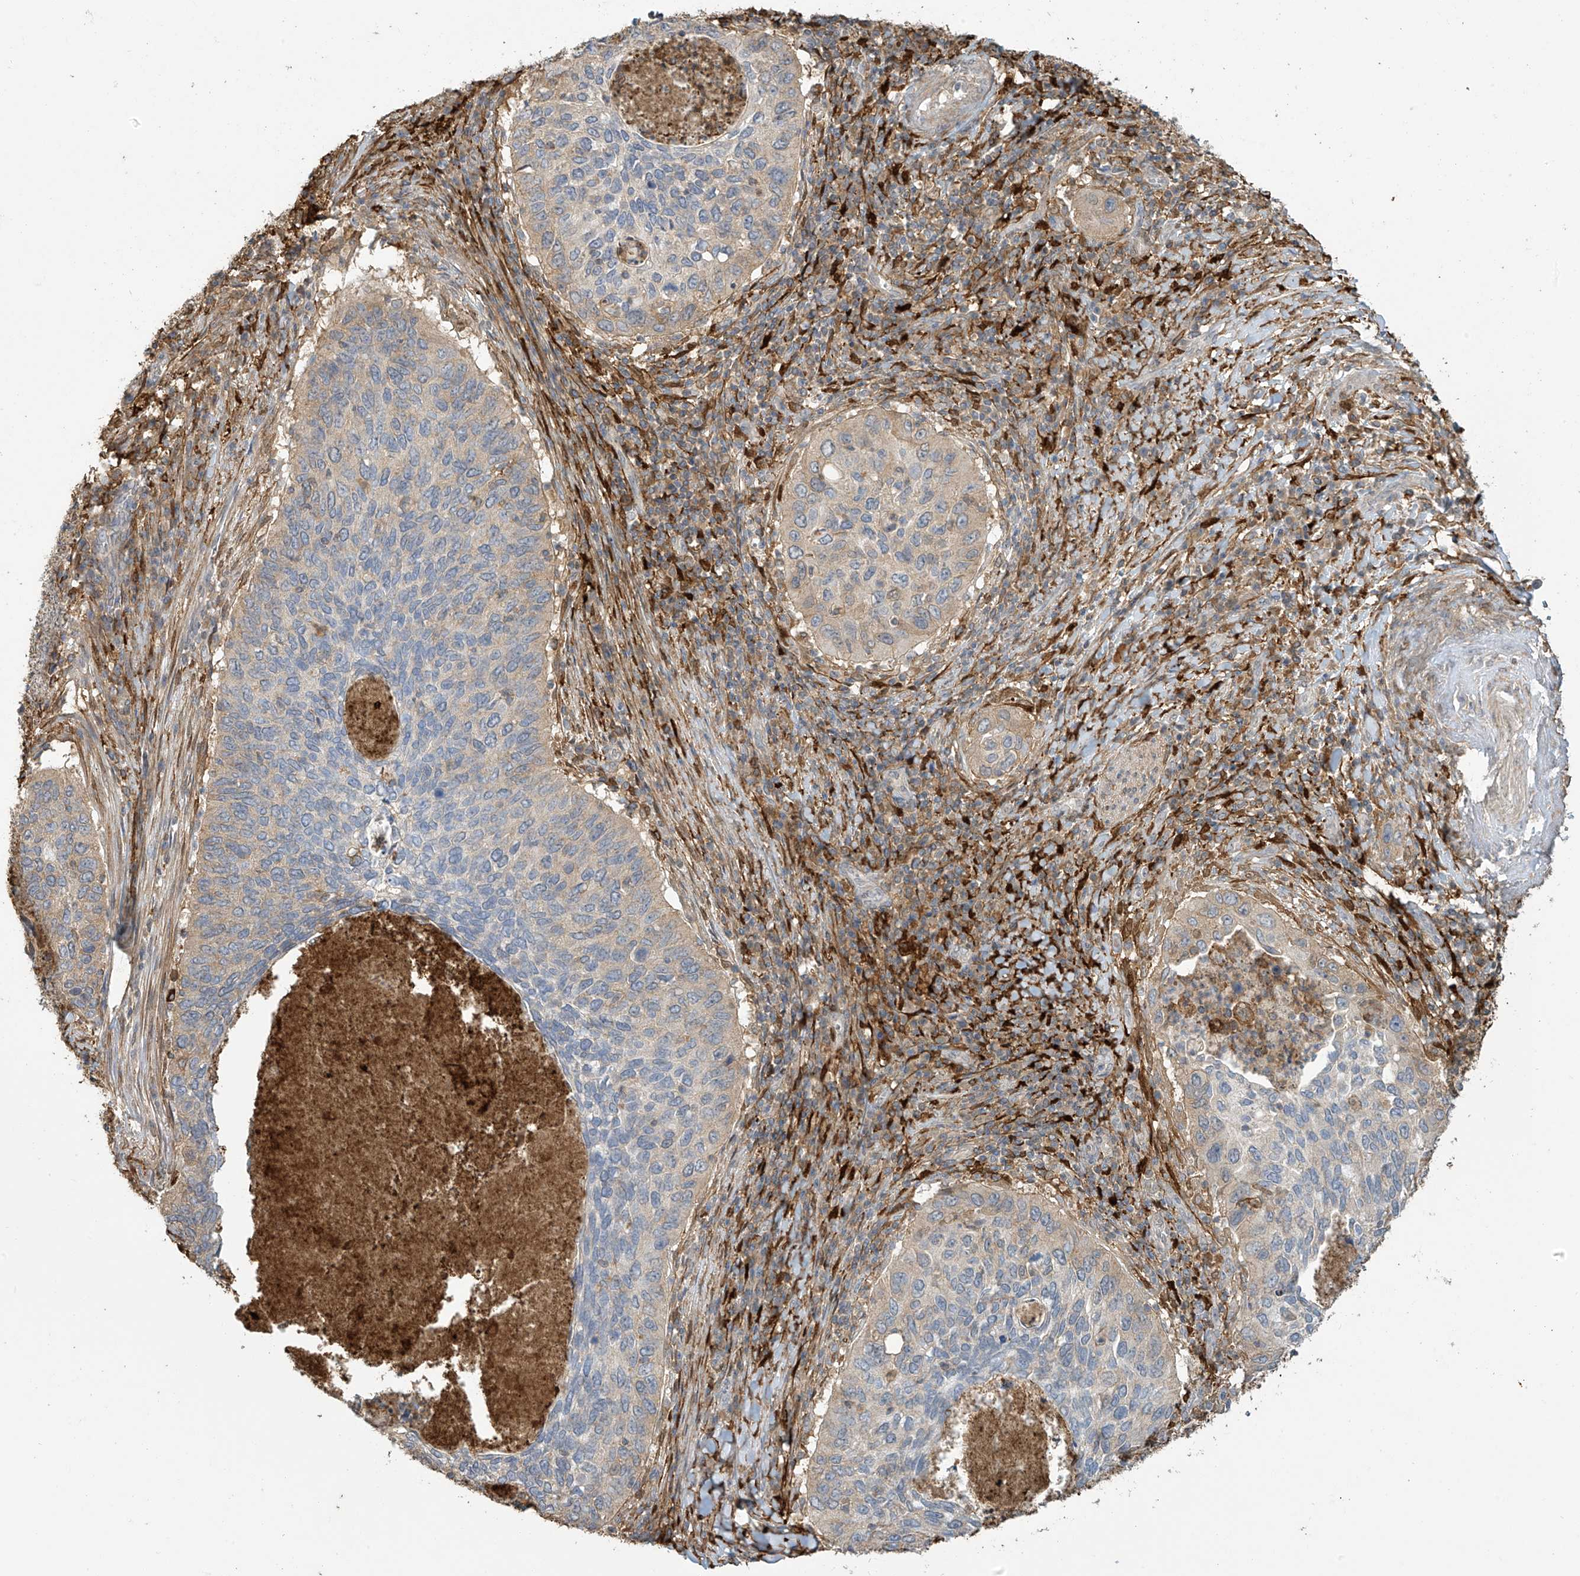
{"staining": {"intensity": "weak", "quantity": "<25%", "location": "cytoplasmic/membranous"}, "tissue": "cervical cancer", "cell_type": "Tumor cells", "image_type": "cancer", "snomed": [{"axis": "morphology", "description": "Squamous cell carcinoma, NOS"}, {"axis": "topography", "description": "Cervix"}], "caption": "Tumor cells are negative for brown protein staining in cervical cancer (squamous cell carcinoma).", "gene": "TAGAP", "patient": {"sex": "female", "age": 38}}